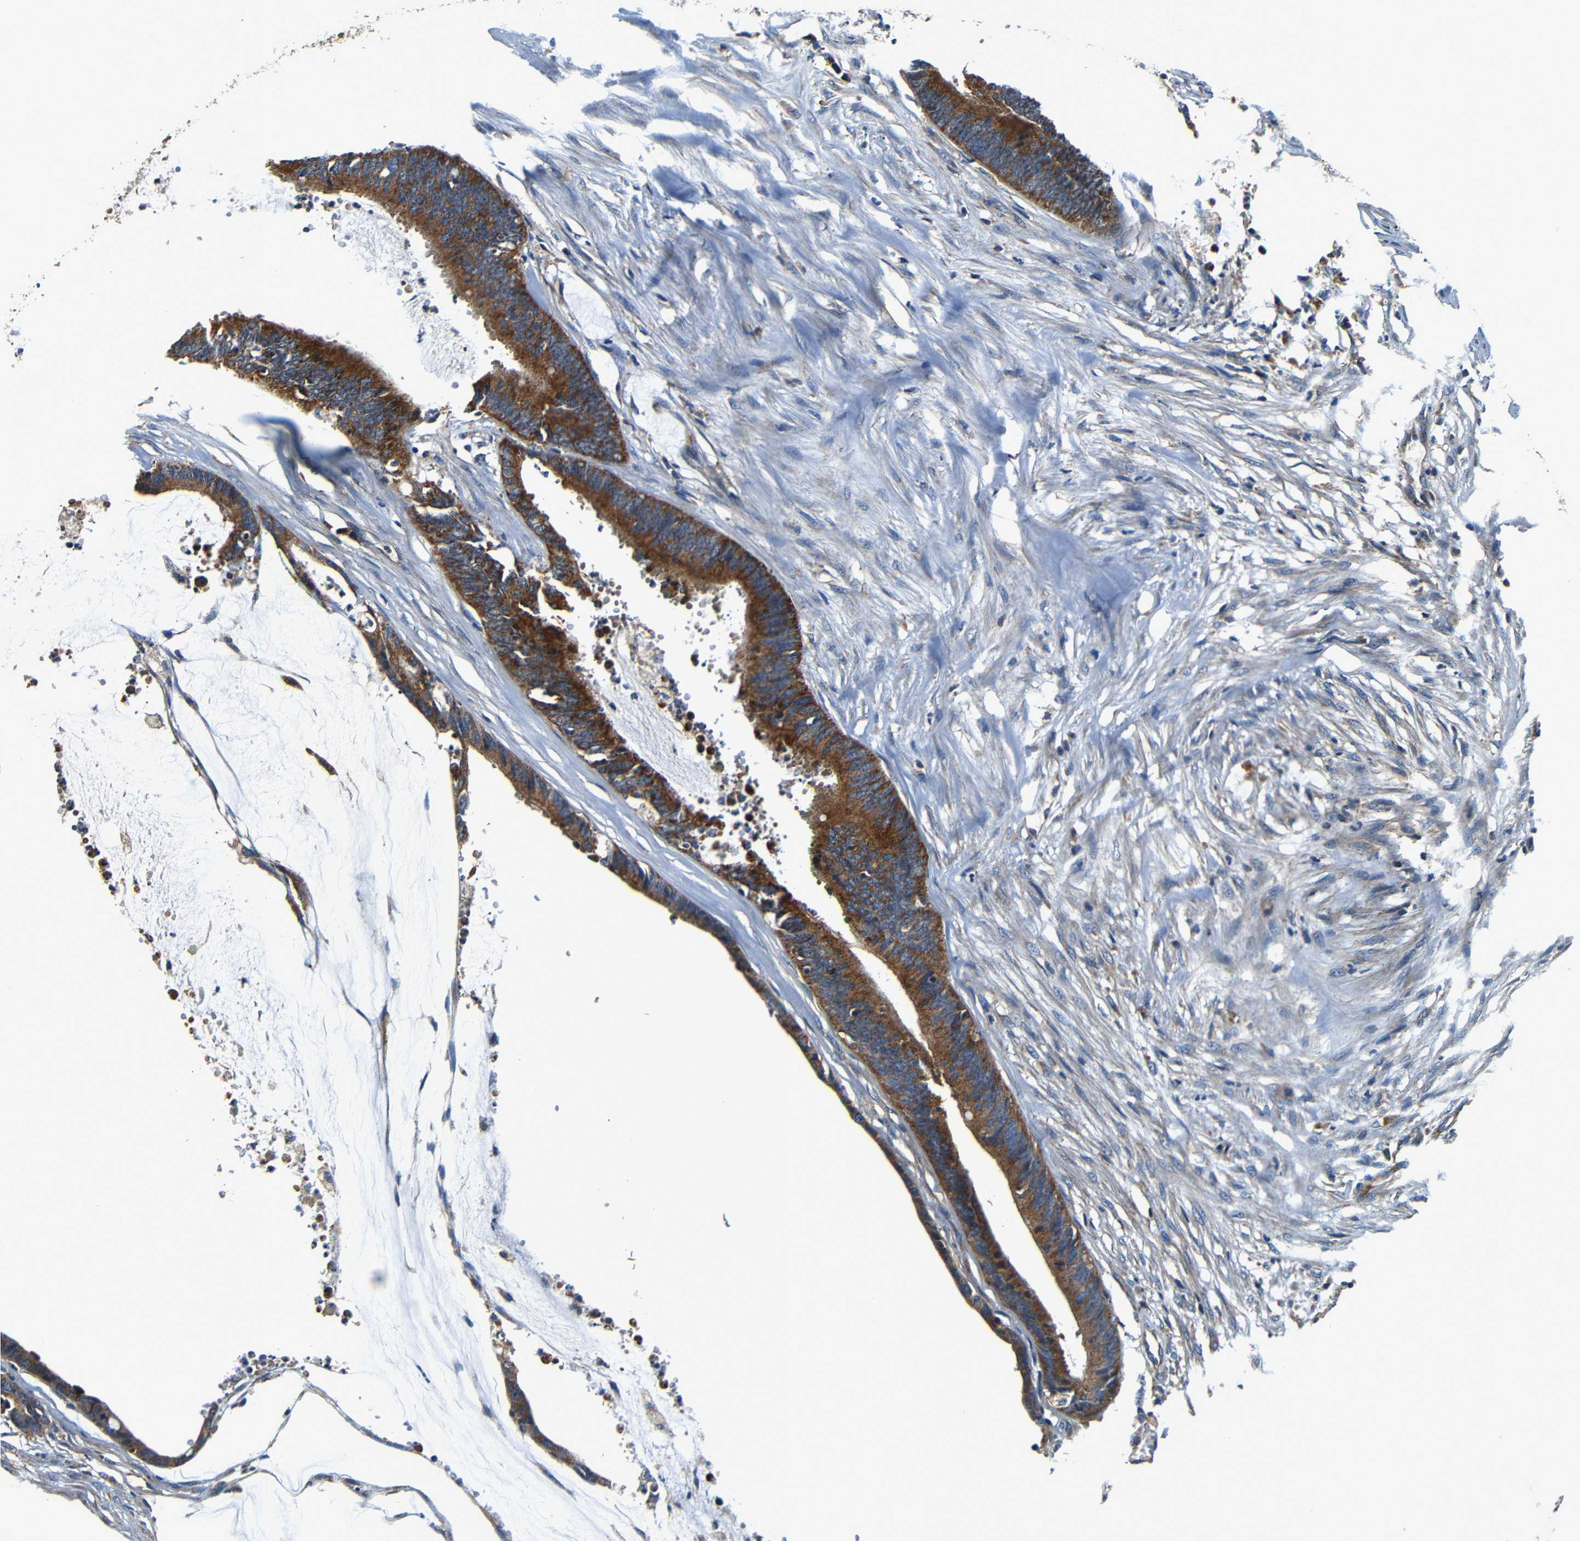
{"staining": {"intensity": "moderate", "quantity": ">75%", "location": "cytoplasmic/membranous"}, "tissue": "colorectal cancer", "cell_type": "Tumor cells", "image_type": "cancer", "snomed": [{"axis": "morphology", "description": "Adenocarcinoma, NOS"}, {"axis": "topography", "description": "Rectum"}], "caption": "Moderate cytoplasmic/membranous positivity is identified in about >75% of tumor cells in colorectal adenocarcinoma.", "gene": "MTX1", "patient": {"sex": "female", "age": 66}}